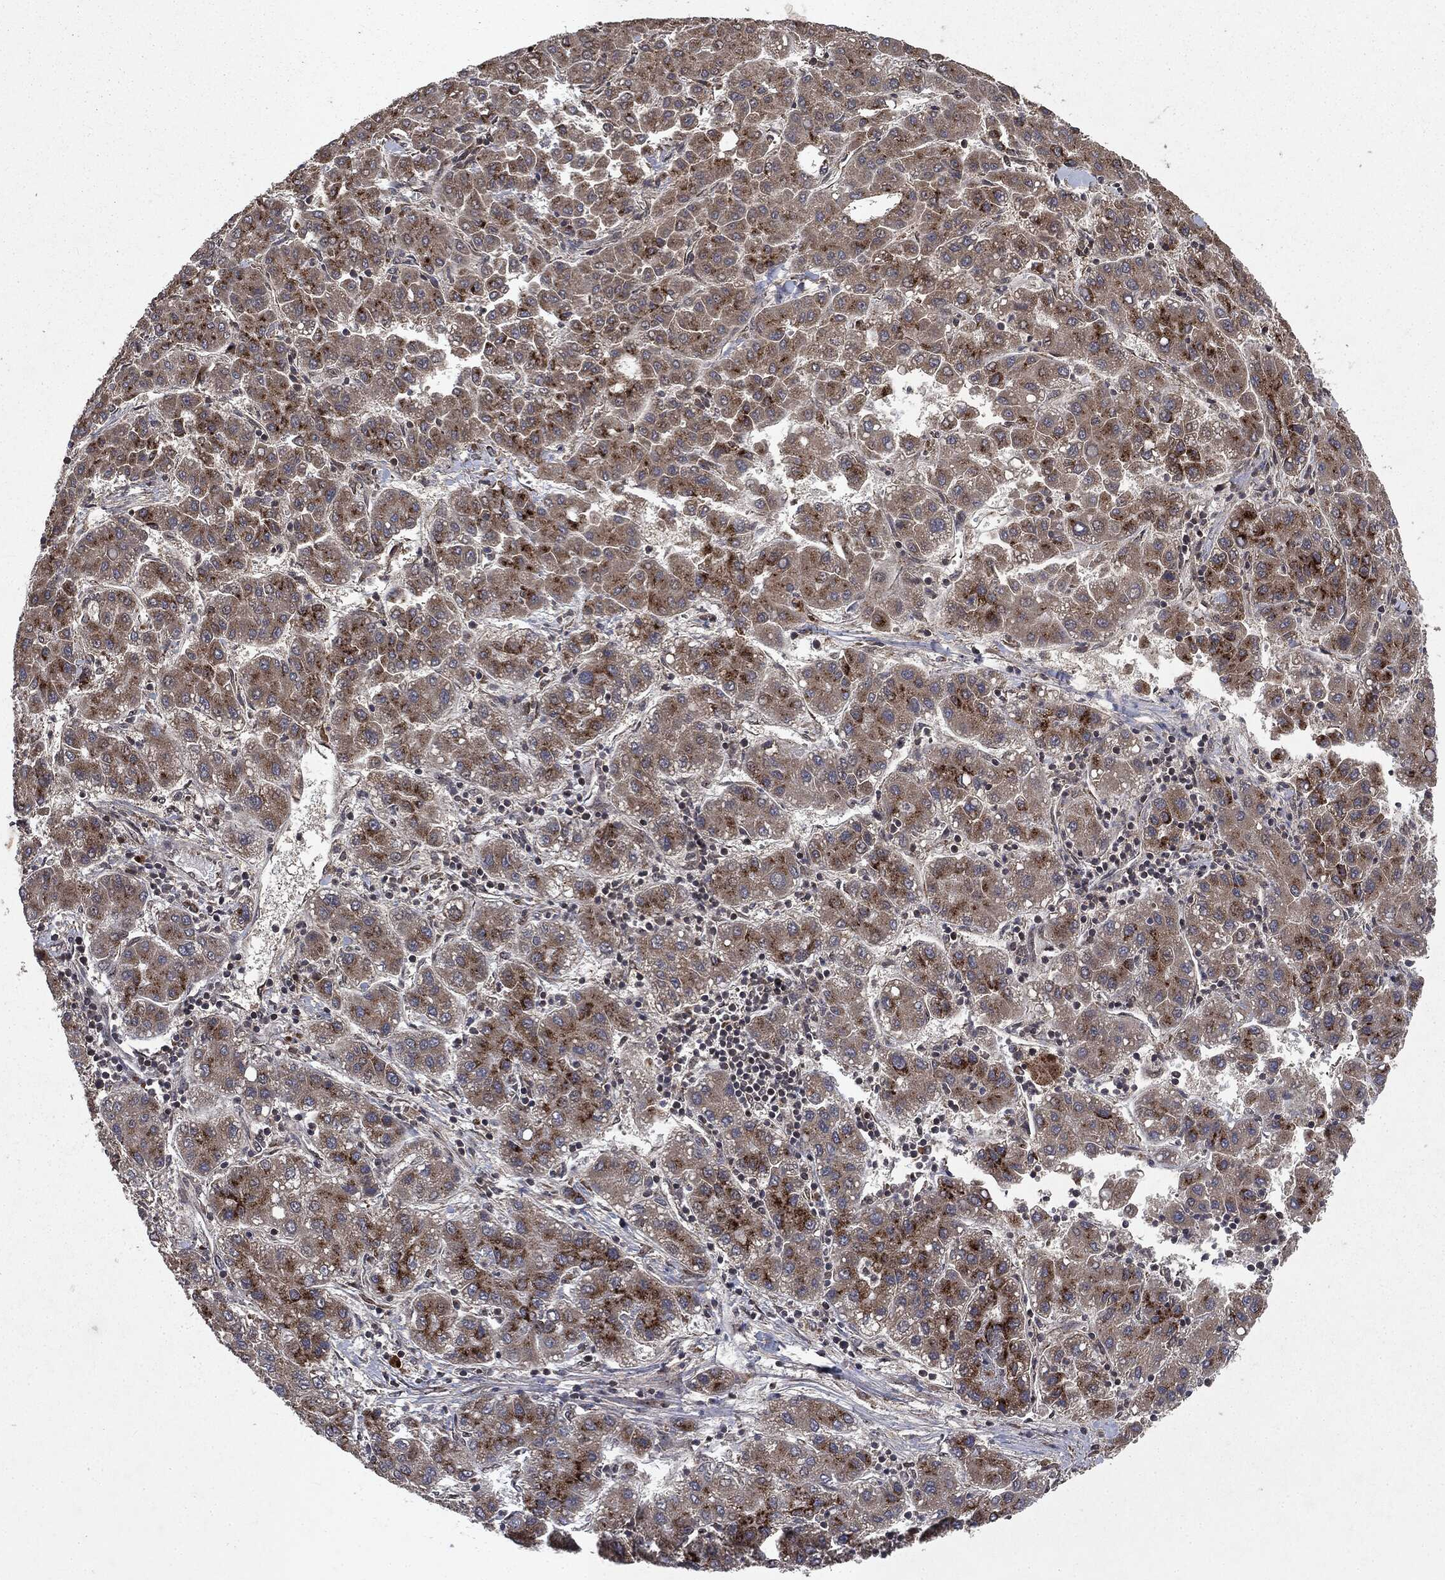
{"staining": {"intensity": "strong", "quantity": "25%-75%", "location": "cytoplasmic/membranous"}, "tissue": "liver cancer", "cell_type": "Tumor cells", "image_type": "cancer", "snomed": [{"axis": "morphology", "description": "Carcinoma, Hepatocellular, NOS"}, {"axis": "topography", "description": "Liver"}], "caption": "Hepatocellular carcinoma (liver) was stained to show a protein in brown. There is high levels of strong cytoplasmic/membranous staining in approximately 25%-75% of tumor cells. Nuclei are stained in blue.", "gene": "PLPPR2", "patient": {"sex": "male", "age": 65}}